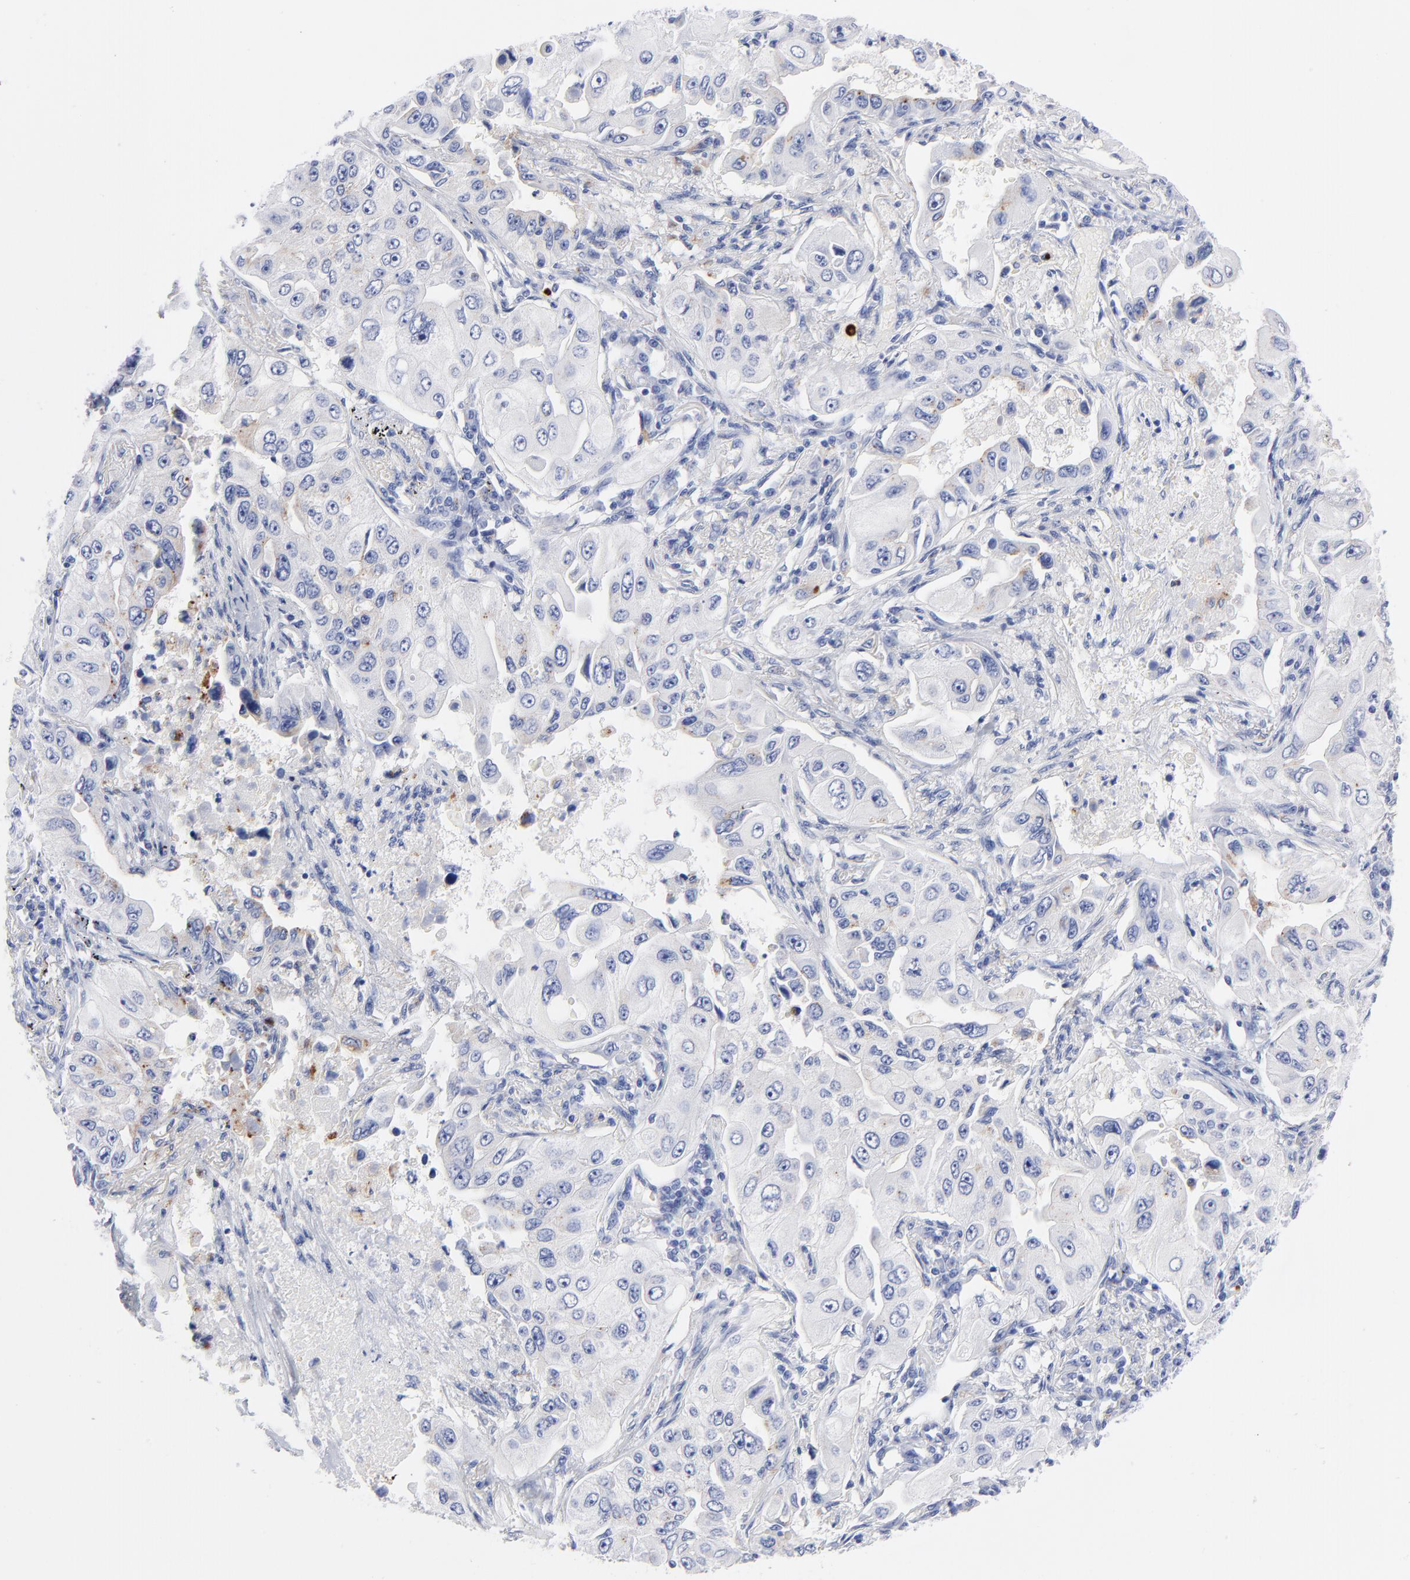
{"staining": {"intensity": "moderate", "quantity": "<25%", "location": "cytoplasmic/membranous"}, "tissue": "lung cancer", "cell_type": "Tumor cells", "image_type": "cancer", "snomed": [{"axis": "morphology", "description": "Adenocarcinoma, NOS"}, {"axis": "topography", "description": "Lung"}], "caption": "Adenocarcinoma (lung) stained for a protein displays moderate cytoplasmic/membranous positivity in tumor cells.", "gene": "CPVL", "patient": {"sex": "male", "age": 84}}